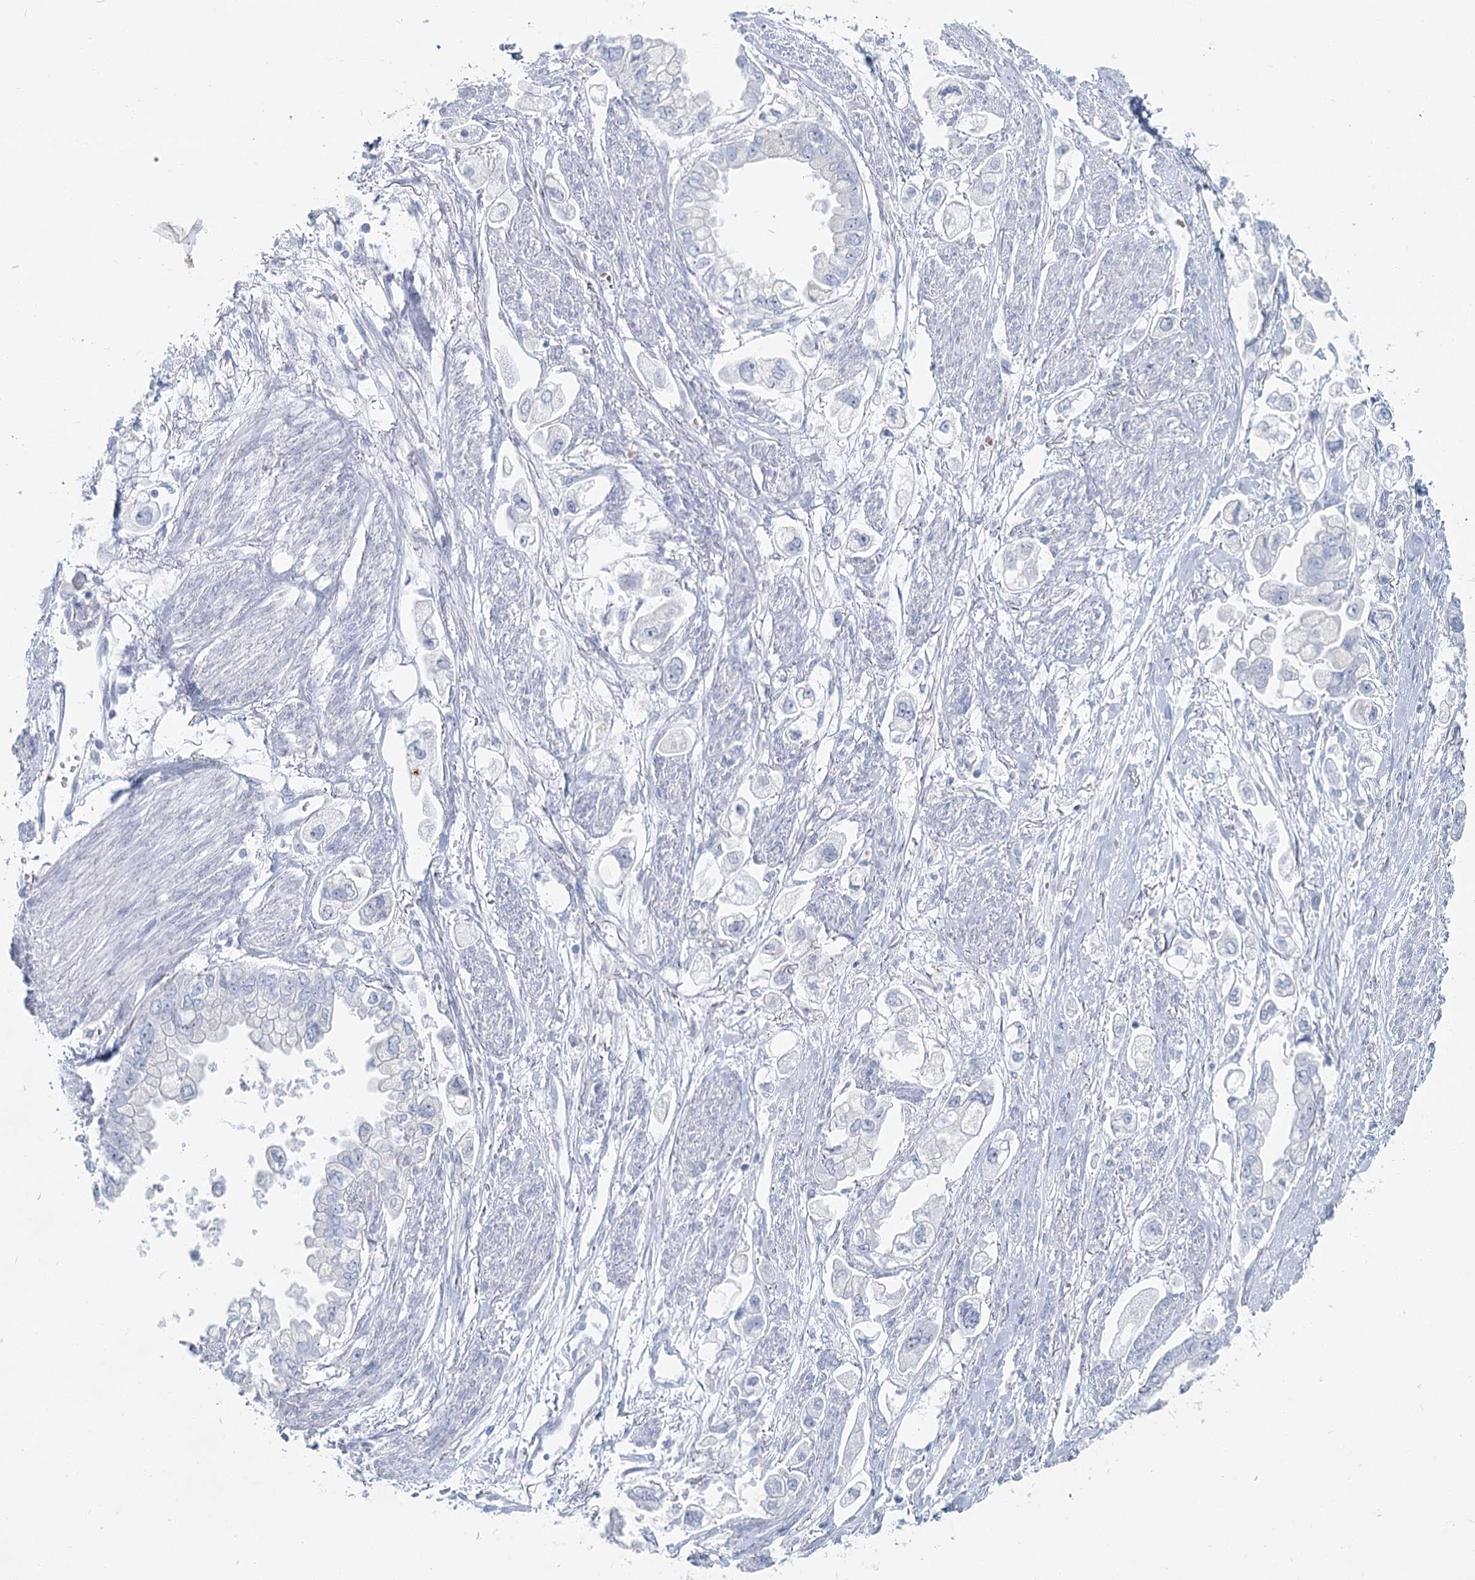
{"staining": {"intensity": "negative", "quantity": "none", "location": "none"}, "tissue": "stomach cancer", "cell_type": "Tumor cells", "image_type": "cancer", "snomed": [{"axis": "morphology", "description": "Adenocarcinoma, NOS"}, {"axis": "topography", "description": "Stomach"}], "caption": "IHC micrograph of neoplastic tissue: human adenocarcinoma (stomach) stained with DAB (3,3'-diaminobenzidine) exhibits no significant protein positivity in tumor cells.", "gene": "IFIT5", "patient": {"sex": "male", "age": 62}}